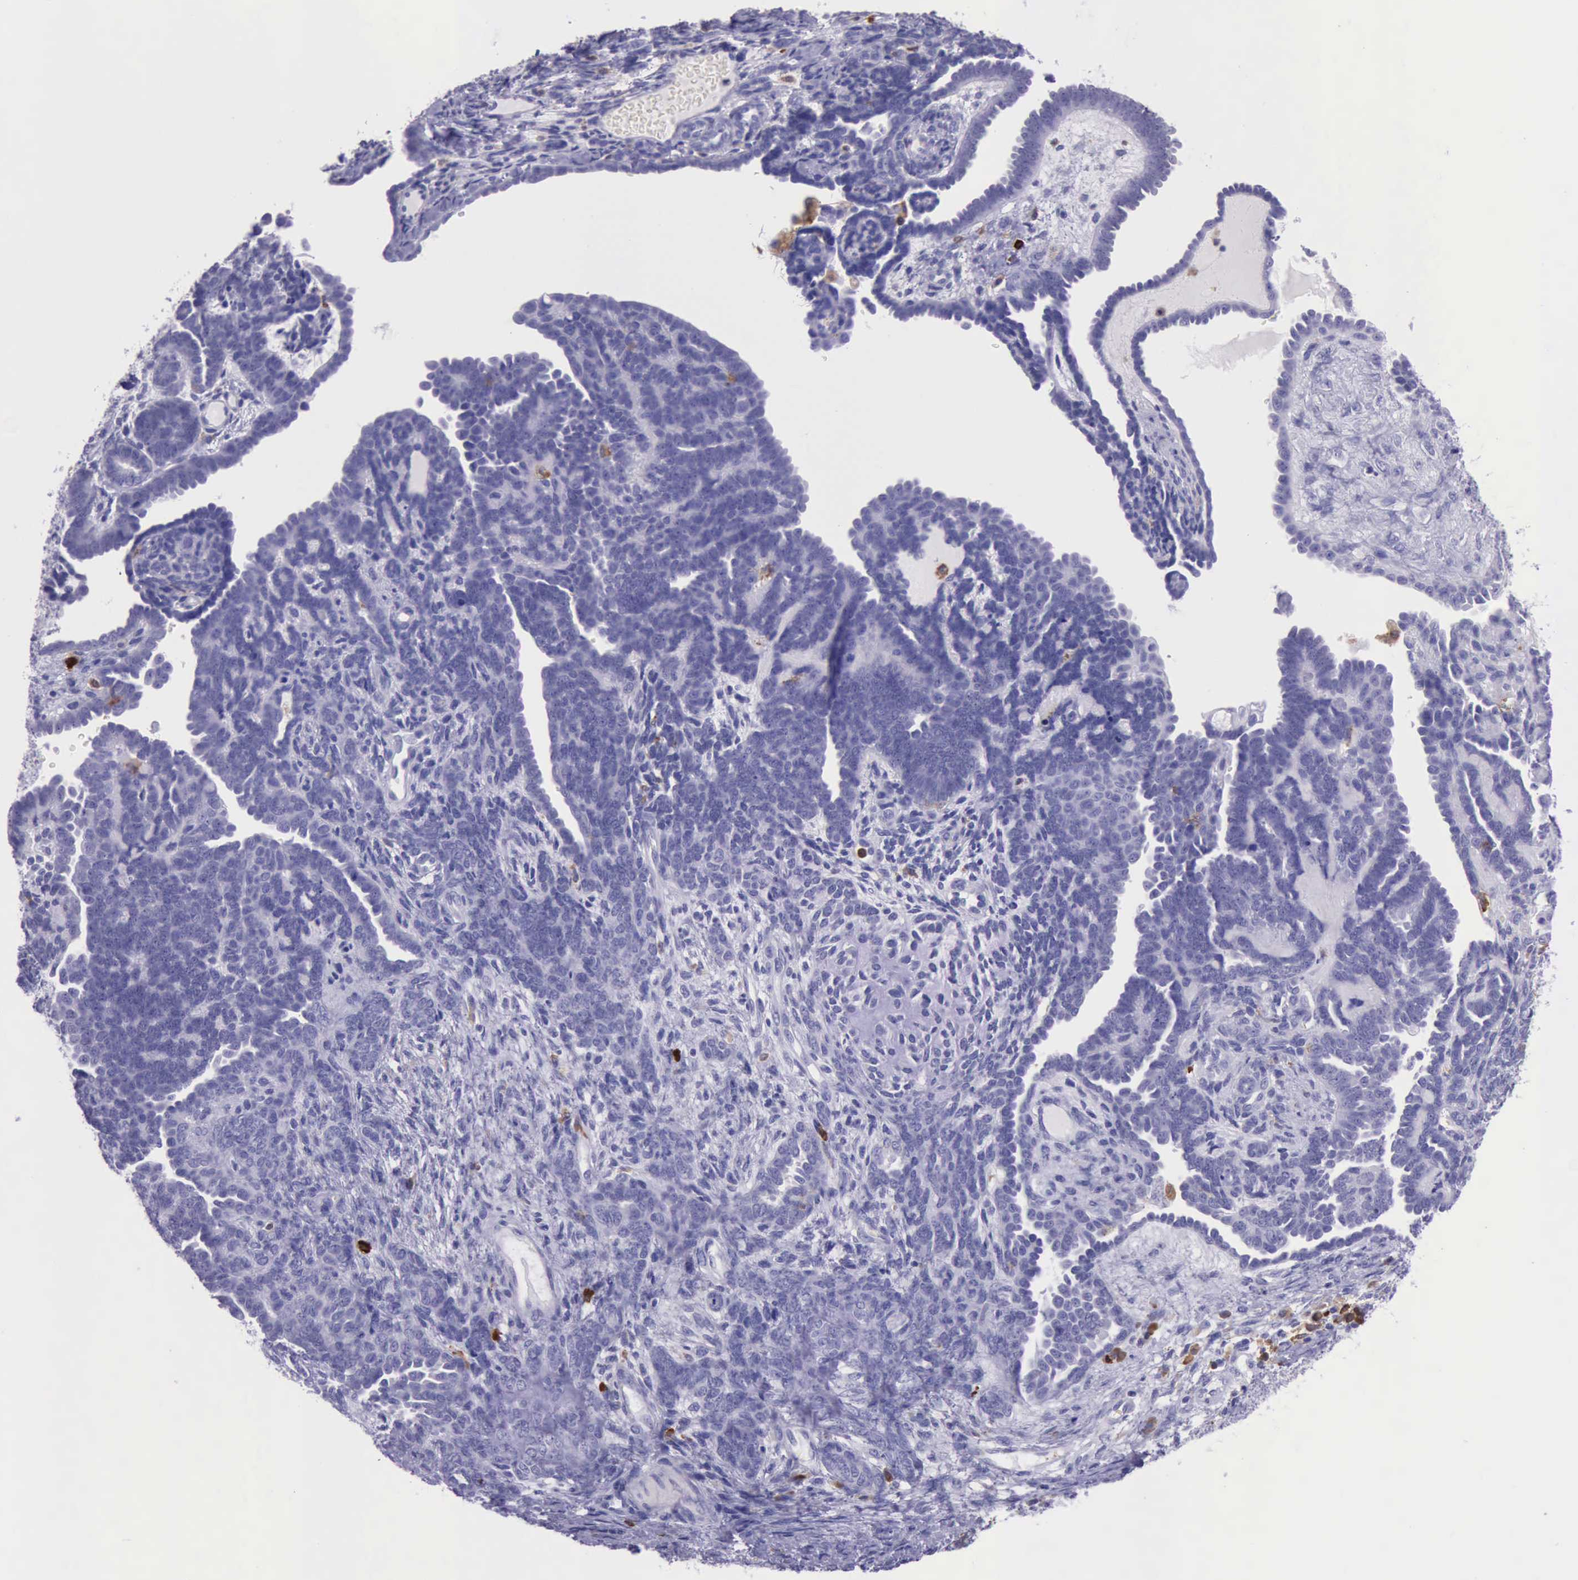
{"staining": {"intensity": "negative", "quantity": "none", "location": "none"}, "tissue": "endometrial cancer", "cell_type": "Tumor cells", "image_type": "cancer", "snomed": [{"axis": "morphology", "description": "Neoplasm, malignant, NOS"}, {"axis": "topography", "description": "Endometrium"}], "caption": "There is no significant expression in tumor cells of endometrial cancer (malignant neoplasm).", "gene": "BTK", "patient": {"sex": "female", "age": 74}}